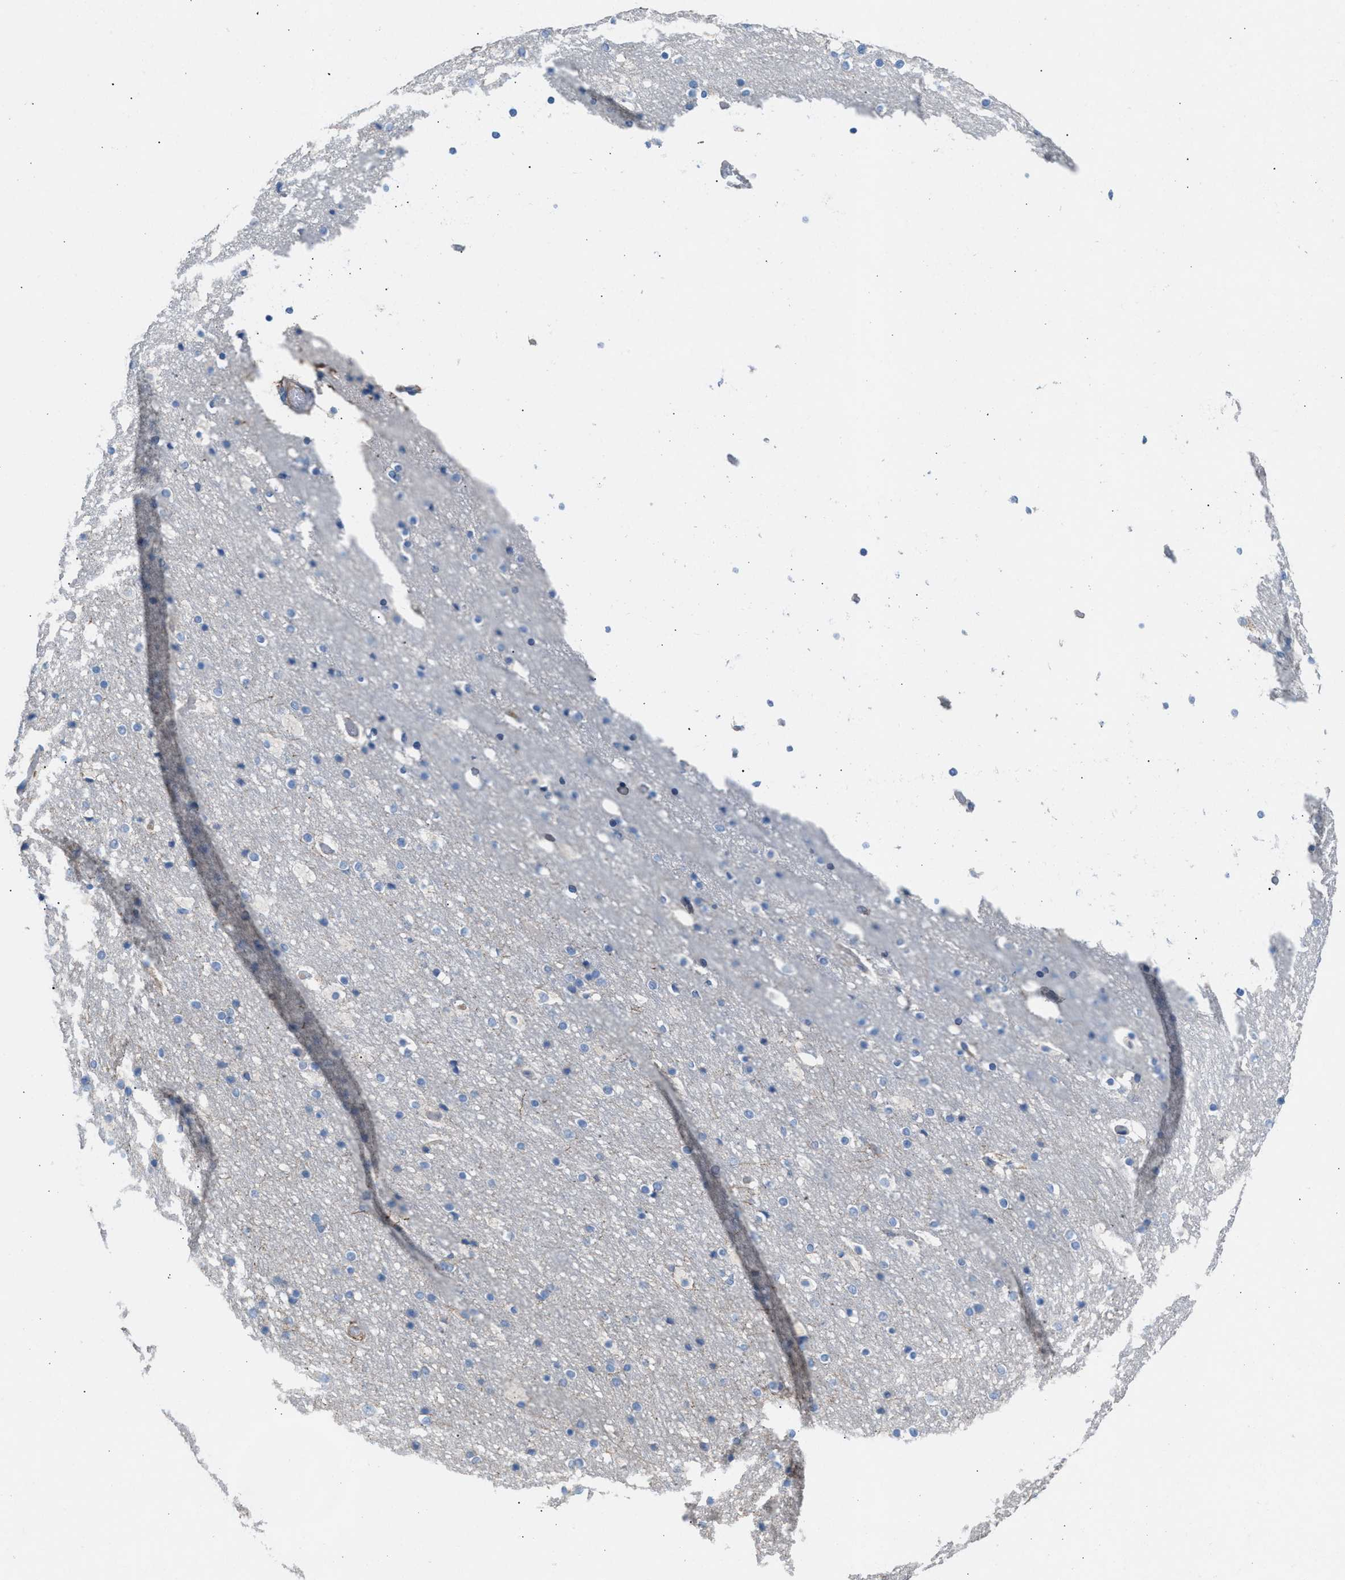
{"staining": {"intensity": "negative", "quantity": "none", "location": "none"}, "tissue": "cerebral cortex", "cell_type": "Endothelial cells", "image_type": "normal", "snomed": [{"axis": "morphology", "description": "Normal tissue, NOS"}, {"axis": "topography", "description": "Cerebral cortex"}], "caption": "High power microscopy image of an immunohistochemistry histopathology image of unremarkable cerebral cortex, revealing no significant staining in endothelial cells.", "gene": "AOAH", "patient": {"sex": "male", "age": 57}}